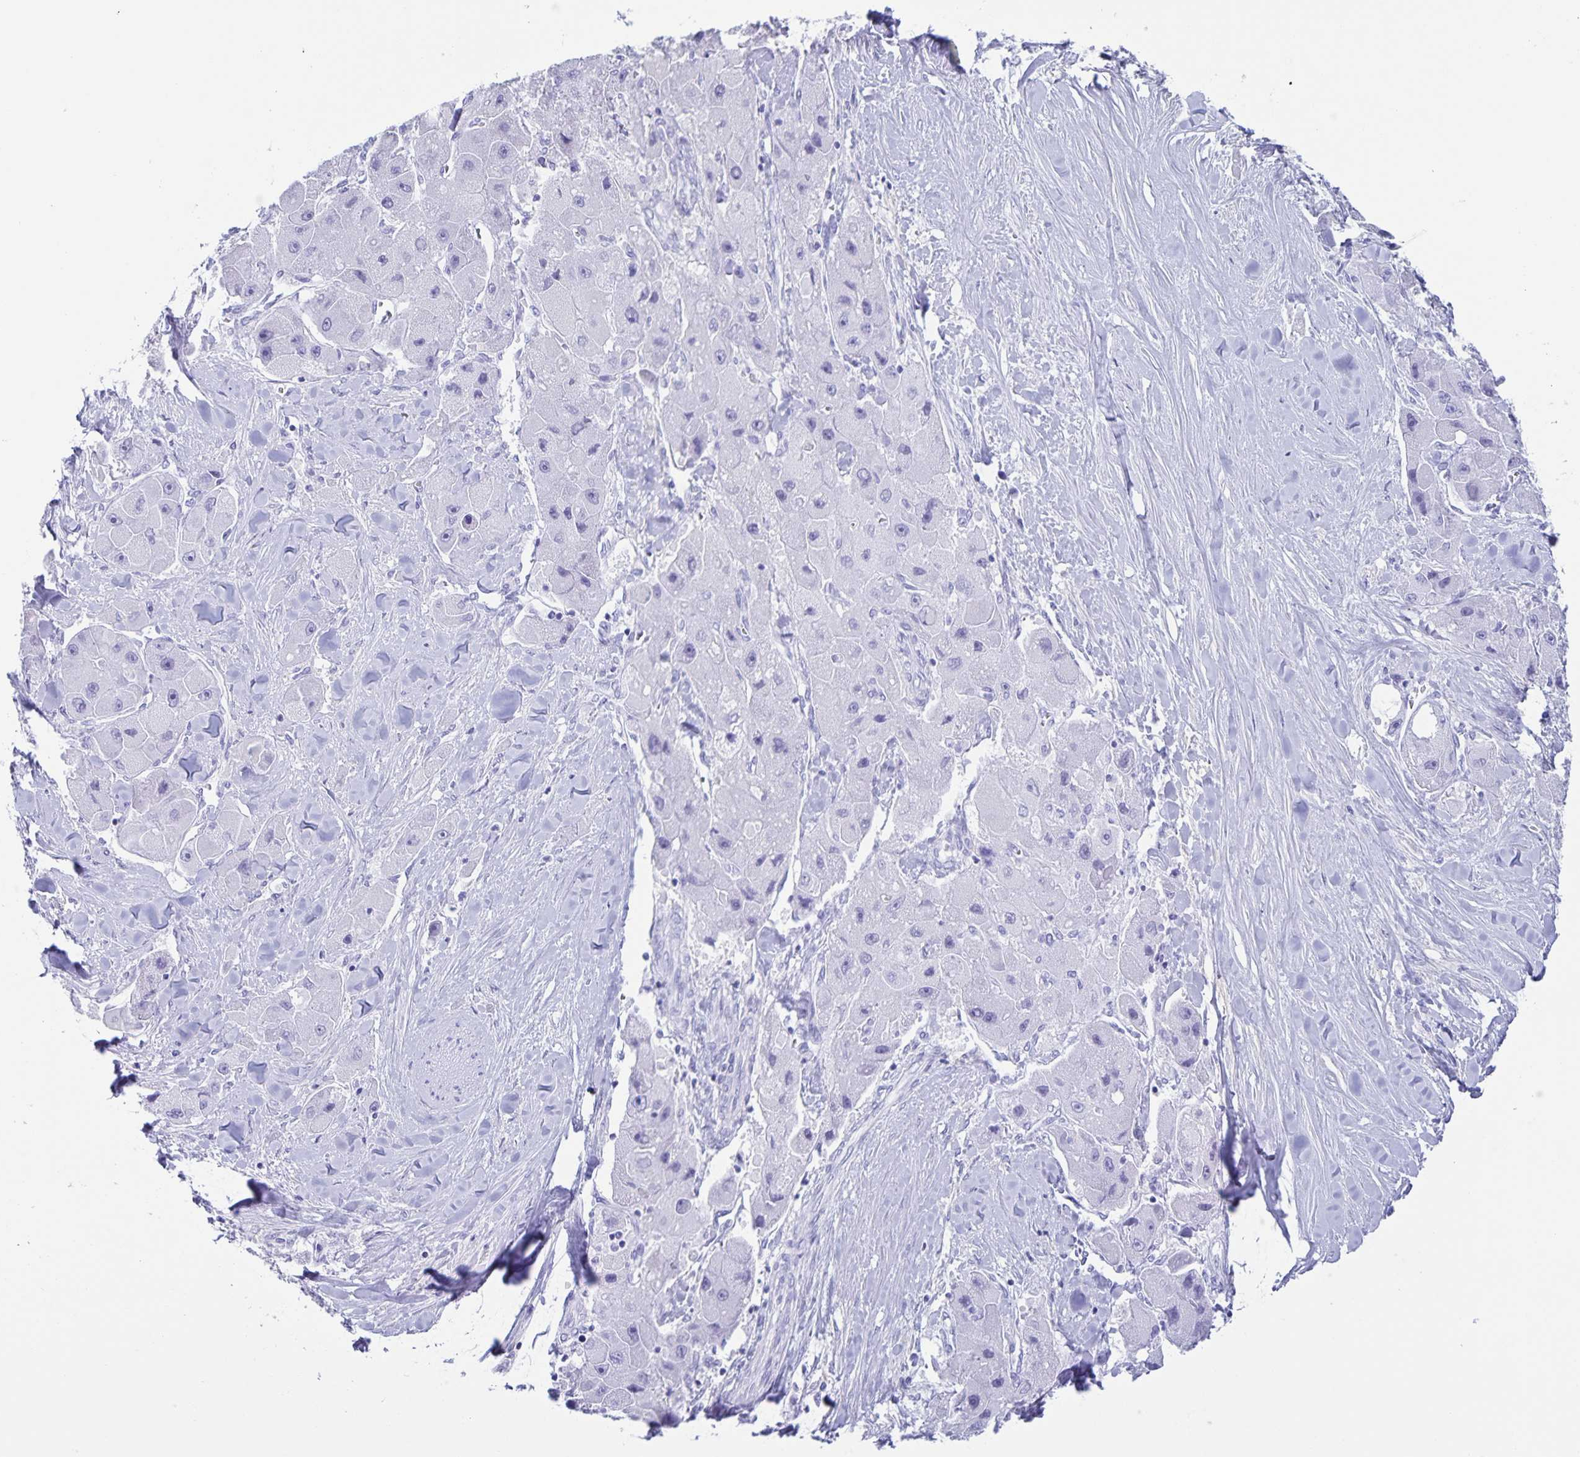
{"staining": {"intensity": "negative", "quantity": "none", "location": "none"}, "tissue": "liver cancer", "cell_type": "Tumor cells", "image_type": "cancer", "snomed": [{"axis": "morphology", "description": "Carcinoma, Hepatocellular, NOS"}, {"axis": "topography", "description": "Liver"}], "caption": "This is a micrograph of immunohistochemistry (IHC) staining of hepatocellular carcinoma (liver), which shows no expression in tumor cells.", "gene": "AQP4", "patient": {"sex": "male", "age": 24}}